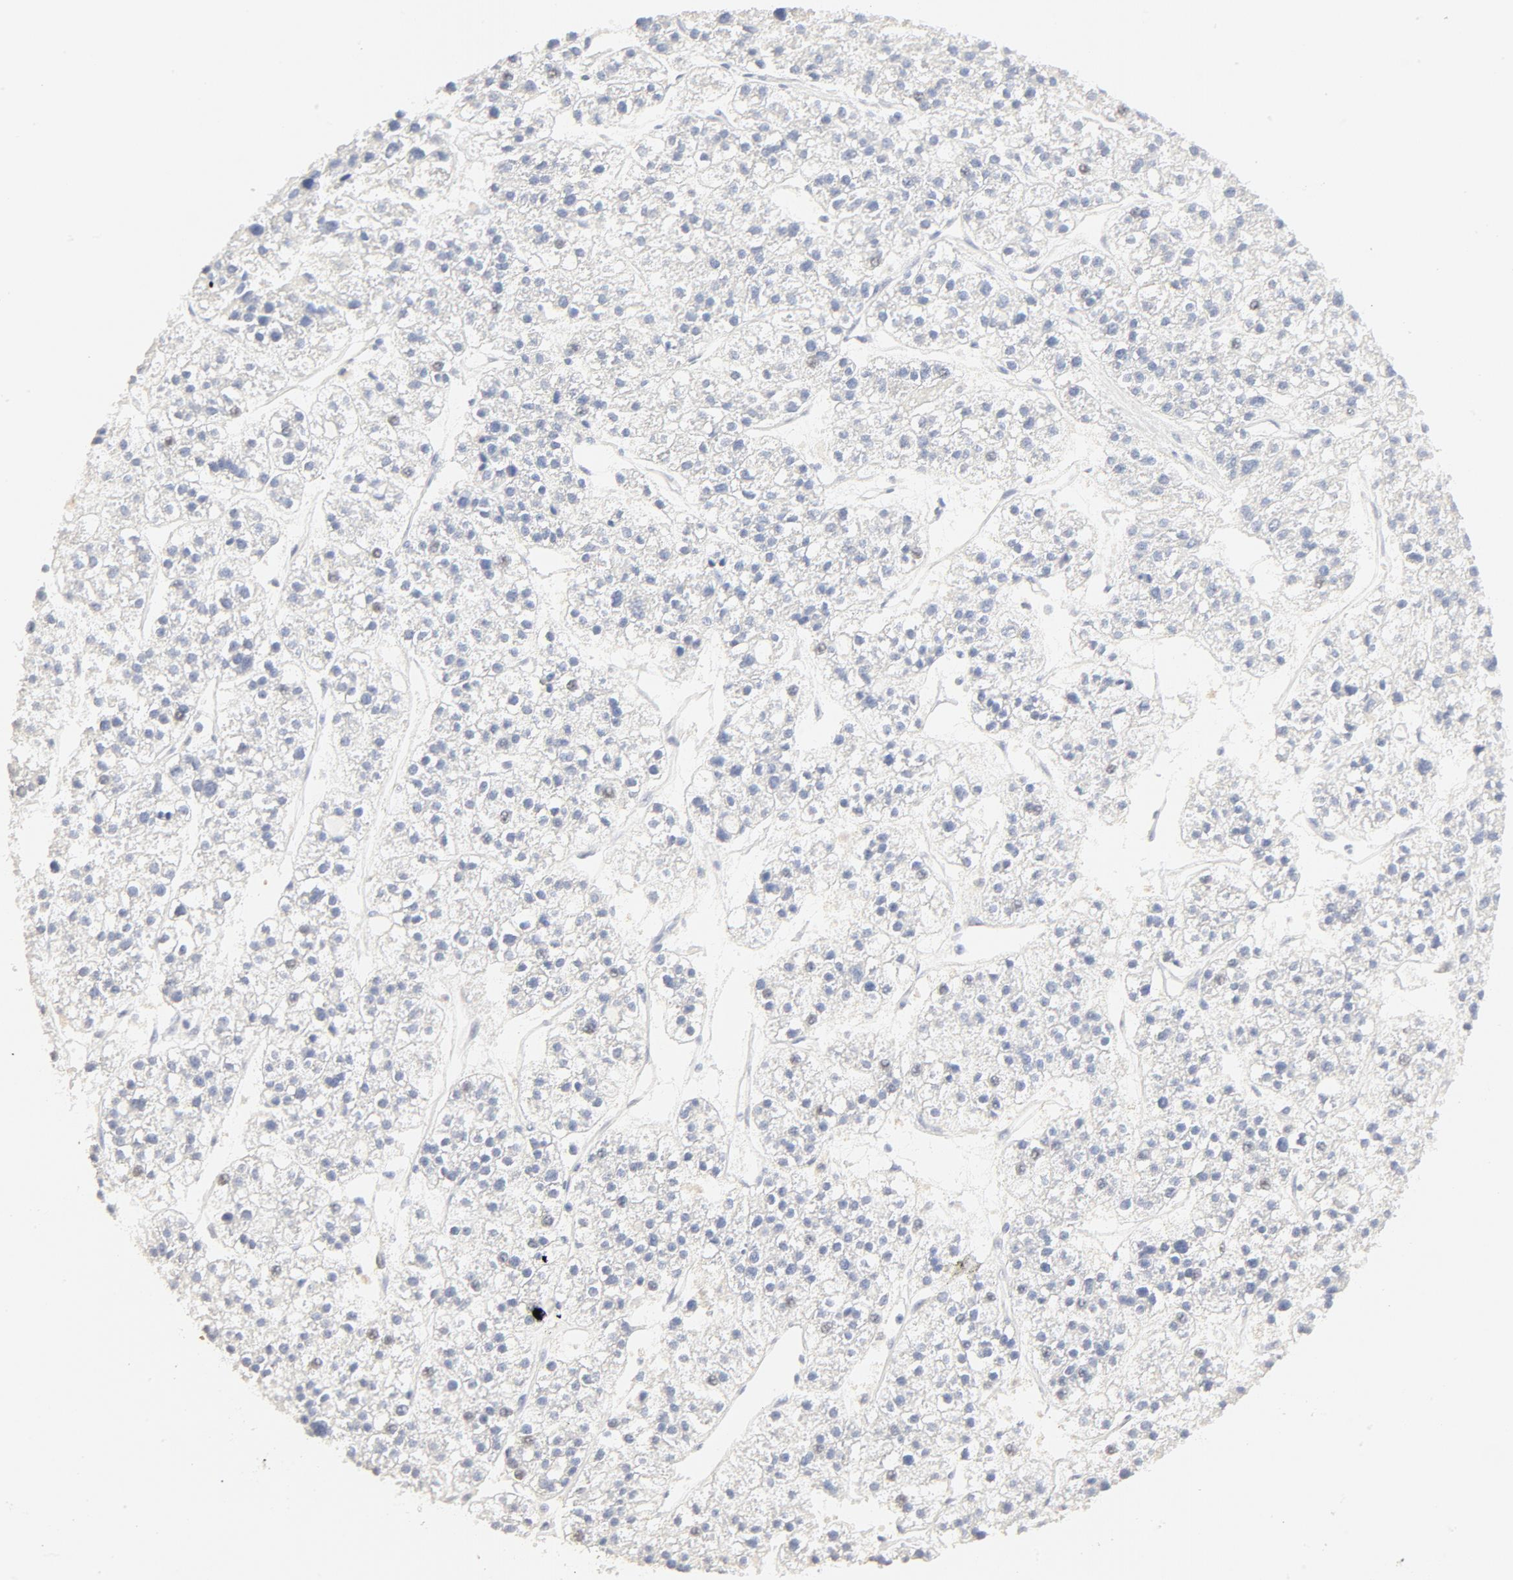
{"staining": {"intensity": "negative", "quantity": "none", "location": "none"}, "tissue": "liver cancer", "cell_type": "Tumor cells", "image_type": "cancer", "snomed": [{"axis": "morphology", "description": "Carcinoma, Hepatocellular, NOS"}, {"axis": "topography", "description": "Liver"}], "caption": "A photomicrograph of hepatocellular carcinoma (liver) stained for a protein shows no brown staining in tumor cells.", "gene": "FCGBP", "patient": {"sex": "female", "age": 85}}